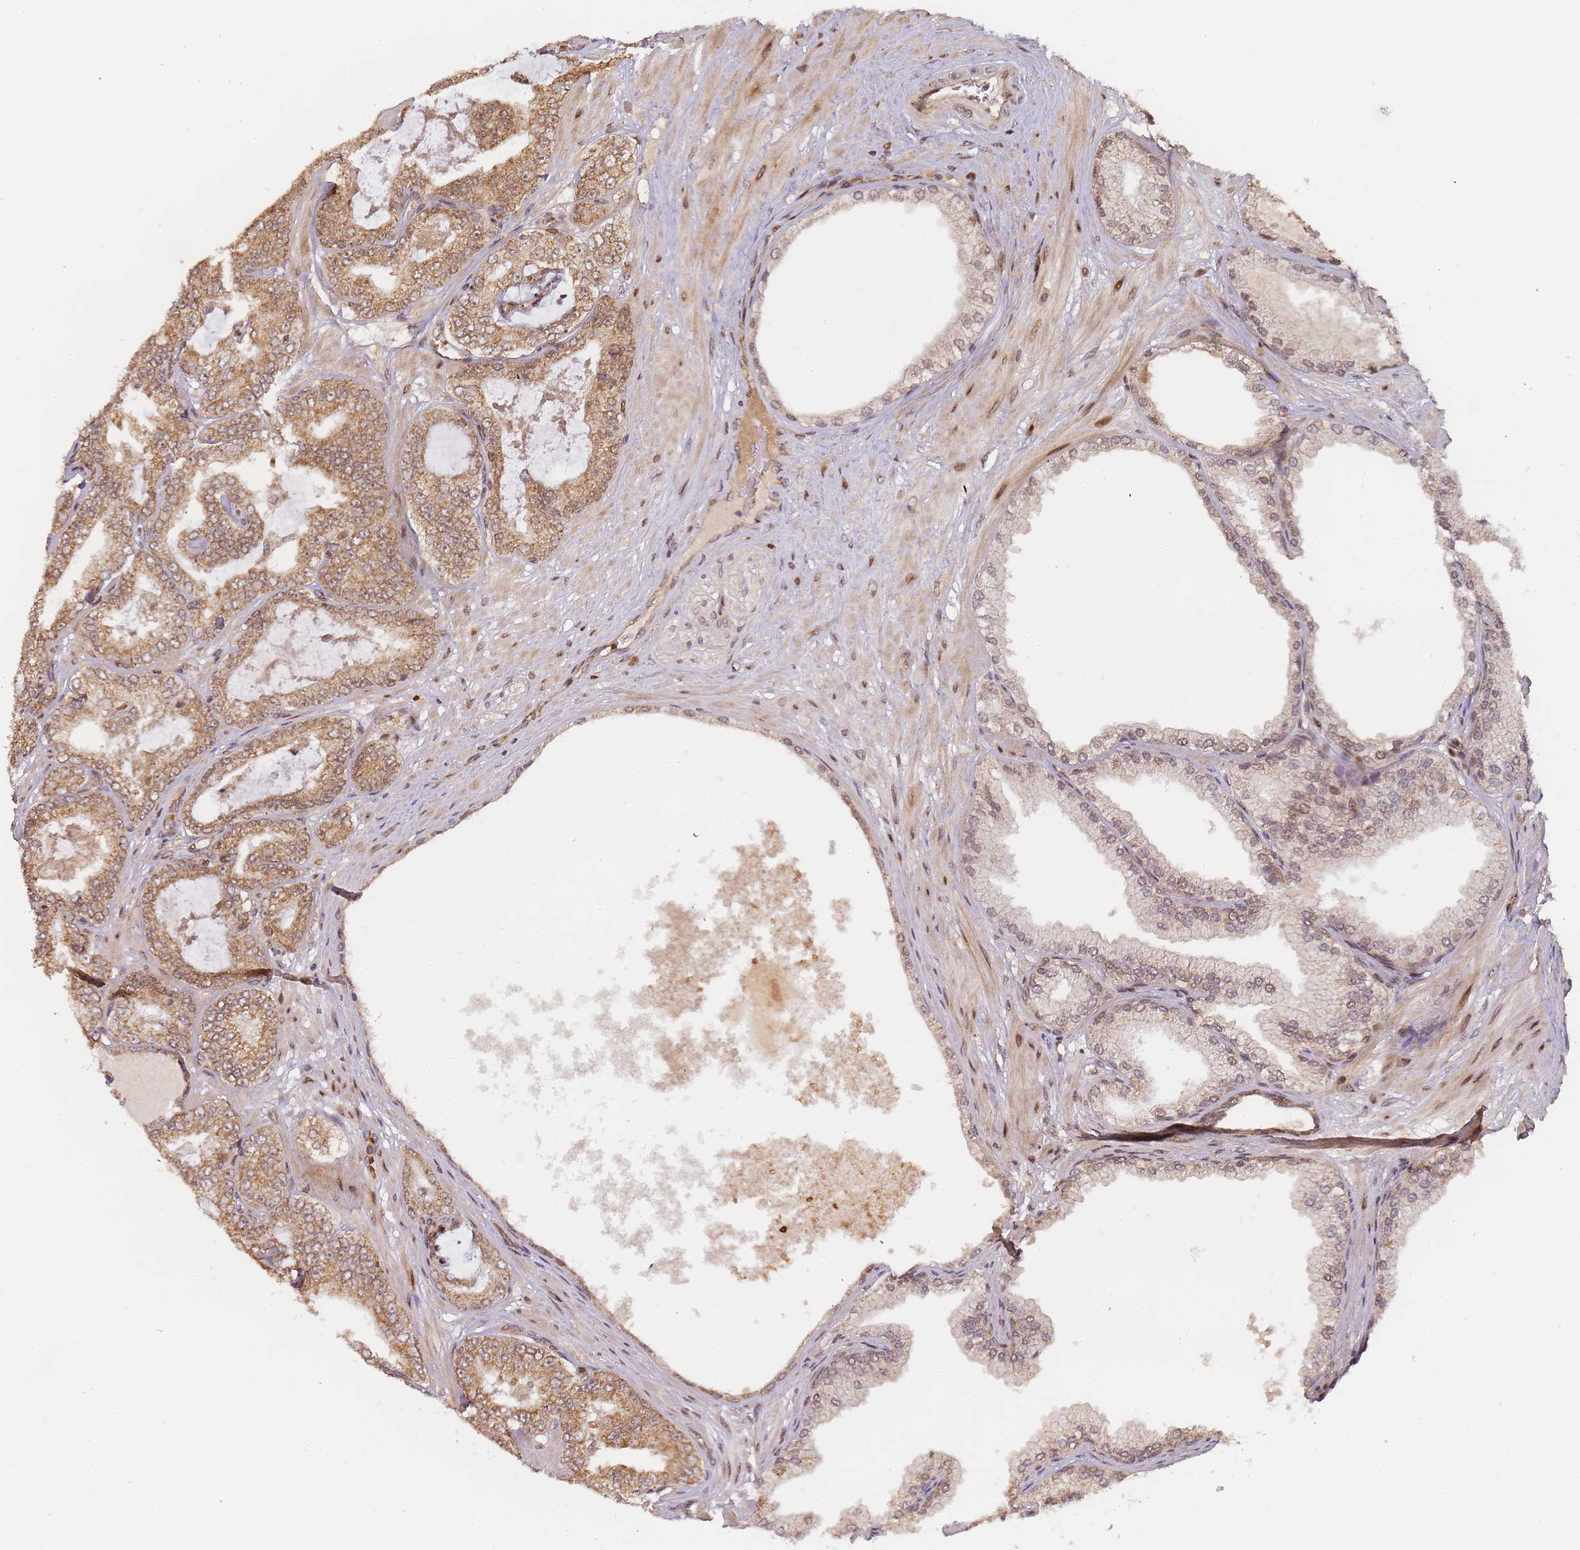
{"staining": {"intensity": "moderate", "quantity": ">75%", "location": "cytoplasmic/membranous,nuclear"}, "tissue": "prostate cancer", "cell_type": "Tumor cells", "image_type": "cancer", "snomed": [{"axis": "morphology", "description": "Adenocarcinoma, Low grade"}, {"axis": "topography", "description": "Prostate"}], "caption": "Prostate adenocarcinoma (low-grade) was stained to show a protein in brown. There is medium levels of moderate cytoplasmic/membranous and nuclear positivity in about >75% of tumor cells. The protein of interest is stained brown, and the nuclei are stained in blue (DAB IHC with brightfield microscopy, high magnification).", "gene": "ZNF497", "patient": {"sex": "male", "age": 63}}